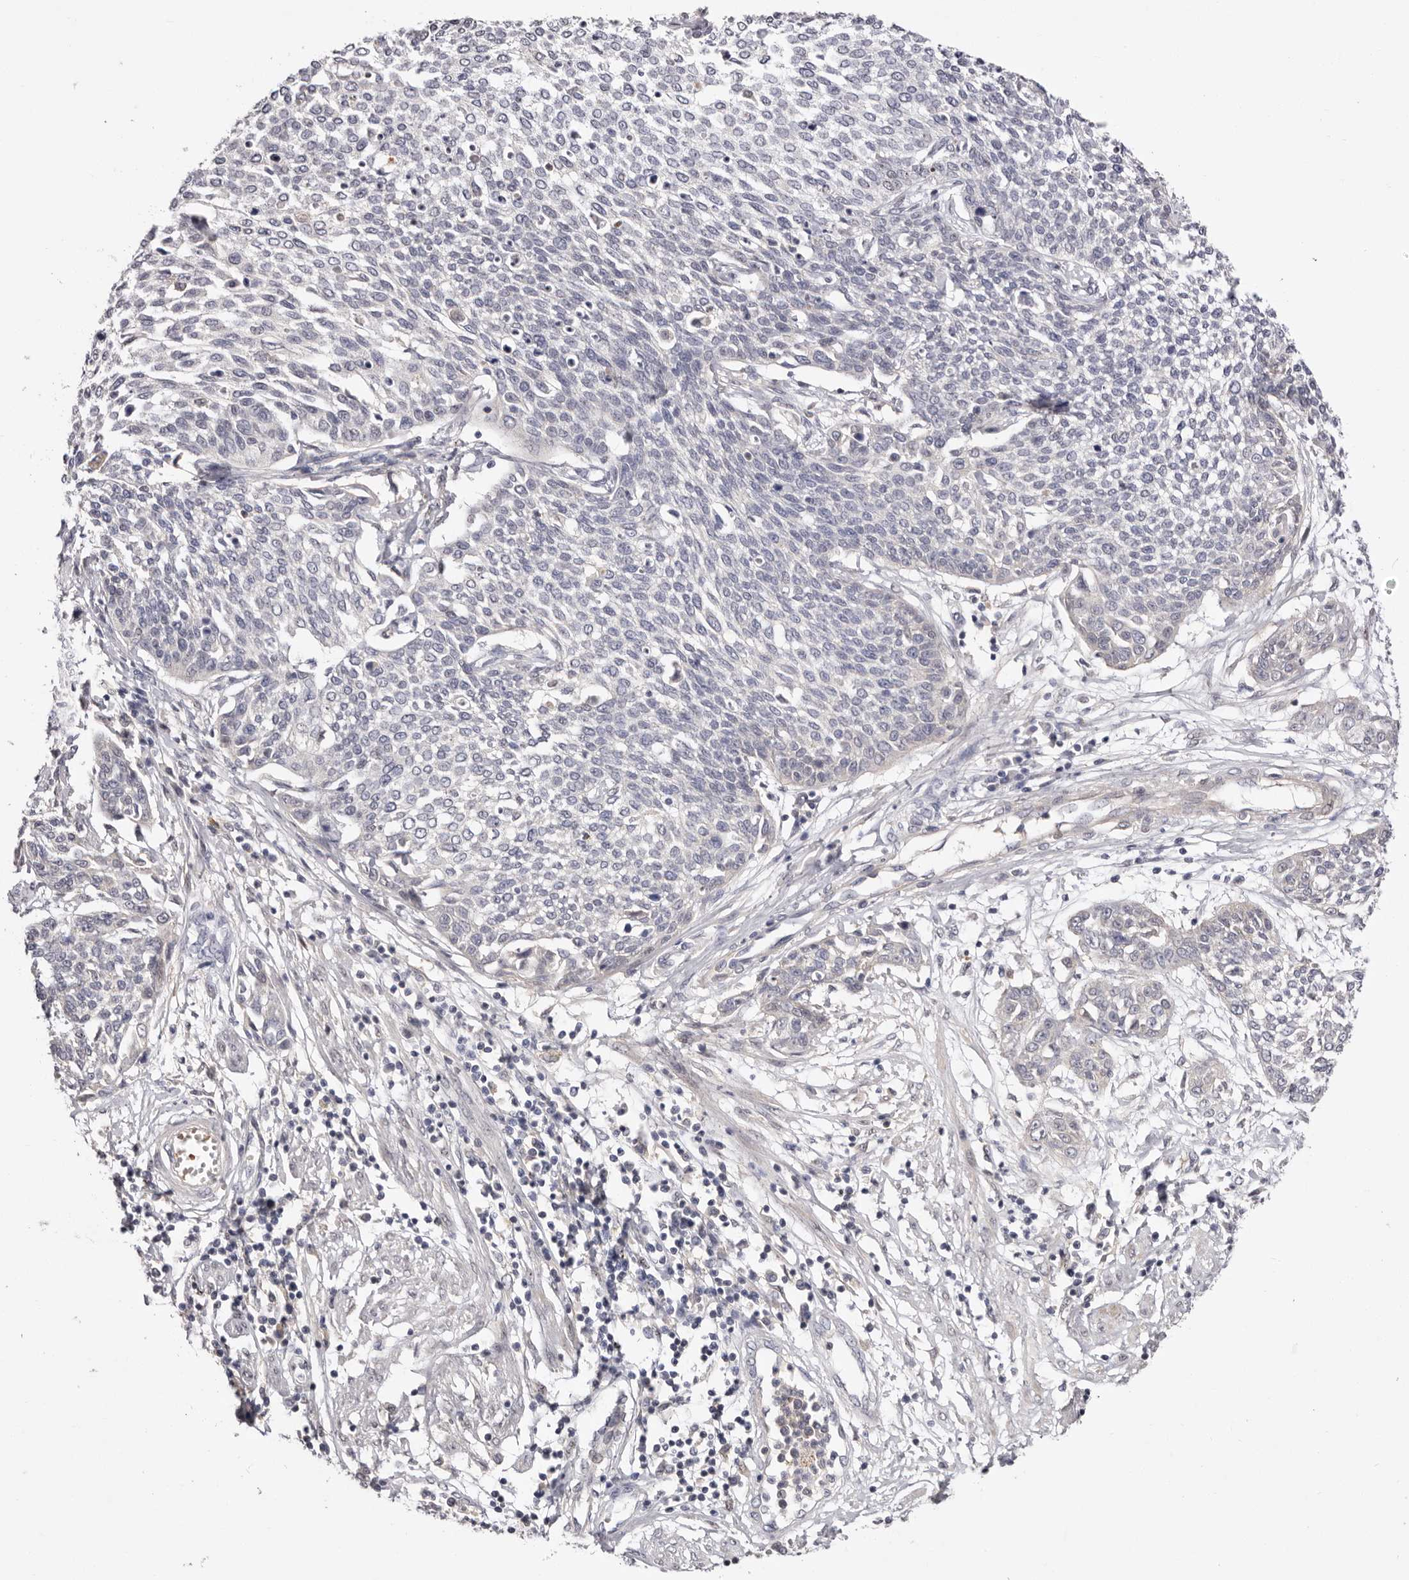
{"staining": {"intensity": "negative", "quantity": "none", "location": "none"}, "tissue": "cervical cancer", "cell_type": "Tumor cells", "image_type": "cancer", "snomed": [{"axis": "morphology", "description": "Squamous cell carcinoma, NOS"}, {"axis": "topography", "description": "Cervix"}], "caption": "The photomicrograph shows no staining of tumor cells in cervical cancer (squamous cell carcinoma).", "gene": "LMLN", "patient": {"sex": "female", "age": 34}}